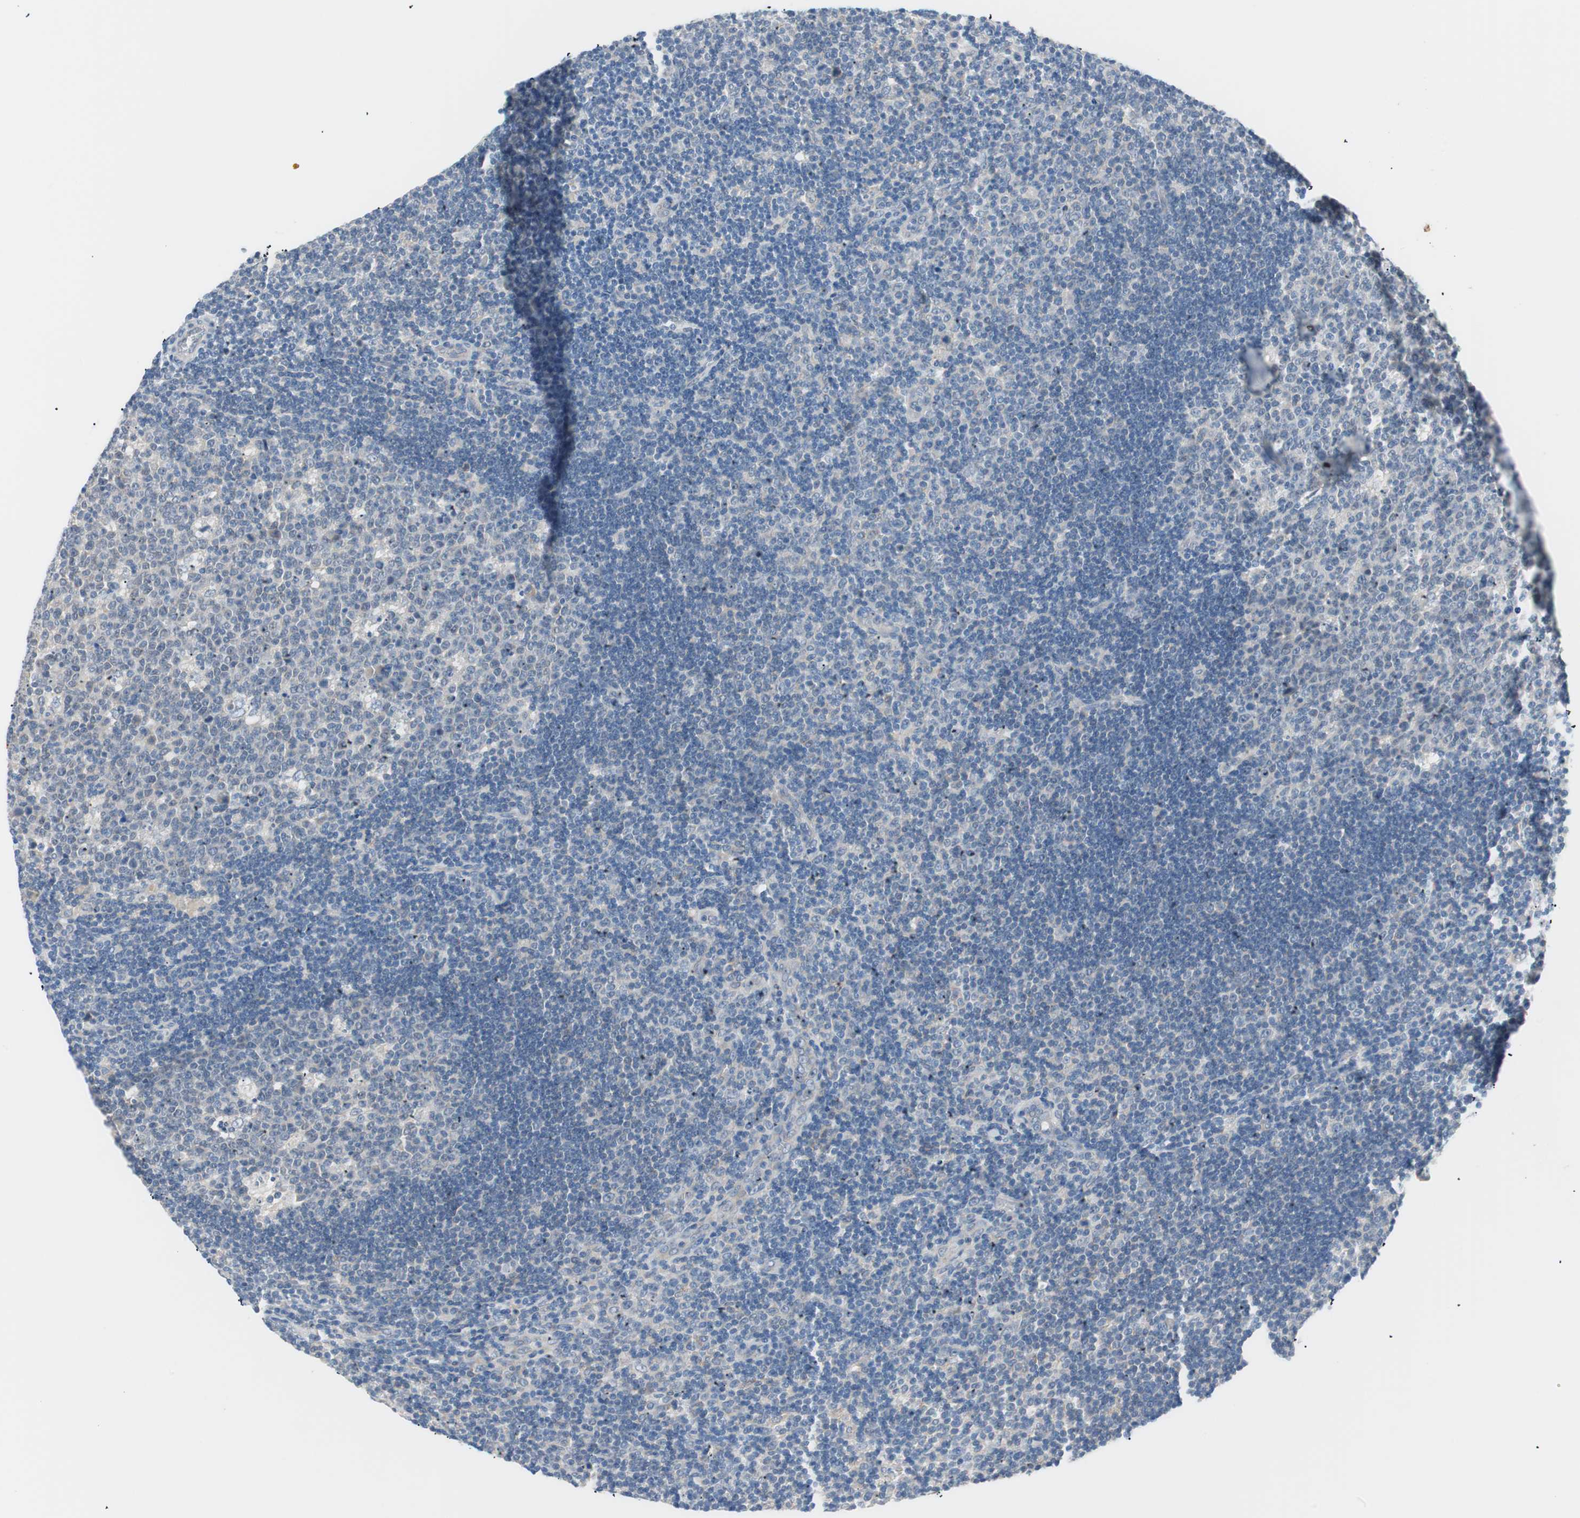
{"staining": {"intensity": "negative", "quantity": "none", "location": "none"}, "tissue": "lymph node", "cell_type": "Germinal center cells", "image_type": "normal", "snomed": [{"axis": "morphology", "description": "Normal tissue, NOS"}, {"axis": "topography", "description": "Lymph node"}, {"axis": "topography", "description": "Salivary gland"}], "caption": "A high-resolution photomicrograph shows immunohistochemistry staining of normal lymph node, which exhibits no significant positivity in germinal center cells.", "gene": "VIL1", "patient": {"sex": "male", "age": 8}}